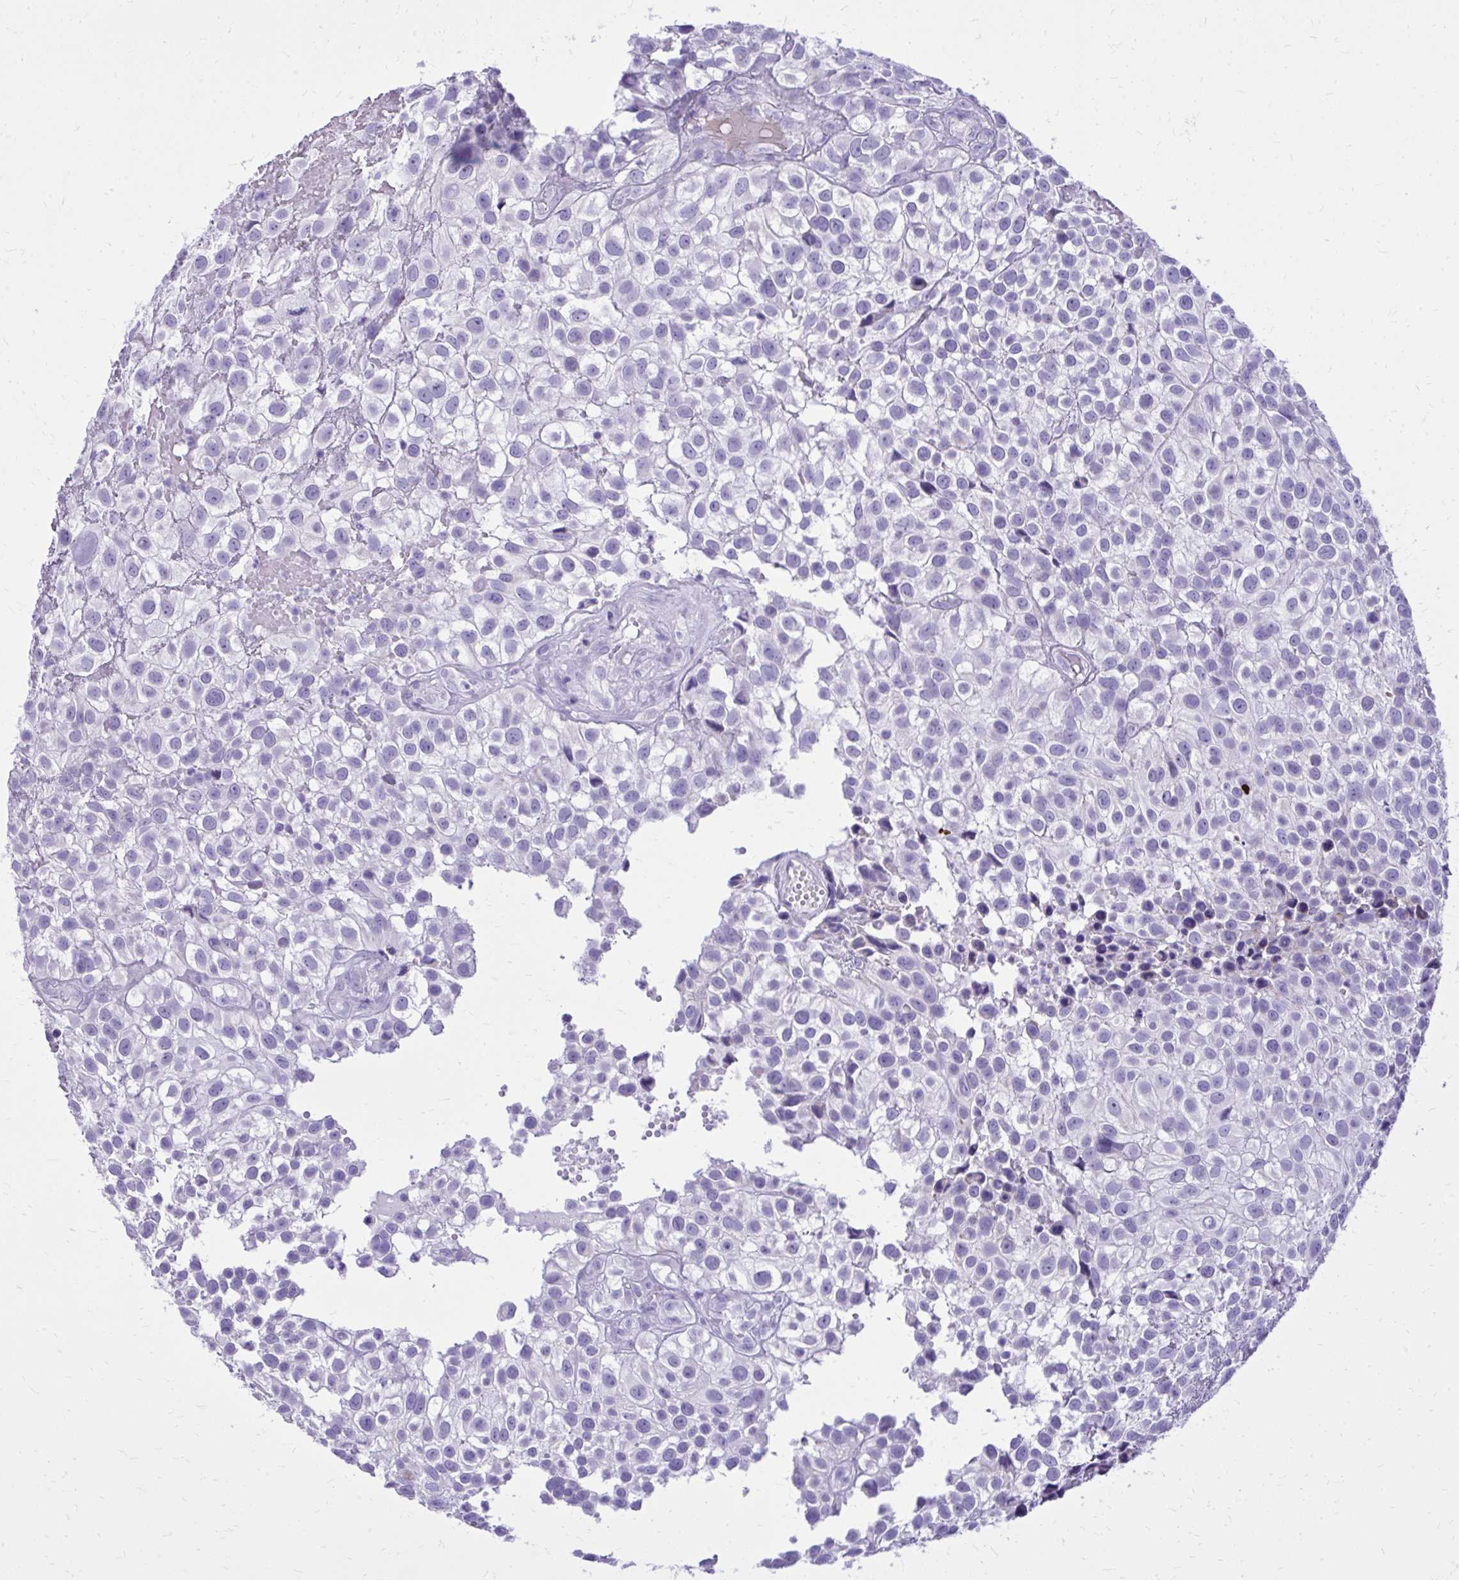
{"staining": {"intensity": "negative", "quantity": "none", "location": "none"}, "tissue": "urothelial cancer", "cell_type": "Tumor cells", "image_type": "cancer", "snomed": [{"axis": "morphology", "description": "Urothelial carcinoma, High grade"}, {"axis": "topography", "description": "Urinary bladder"}], "caption": "Tumor cells show no significant expression in high-grade urothelial carcinoma. Brightfield microscopy of immunohistochemistry (IHC) stained with DAB (3,3'-diaminobenzidine) (brown) and hematoxylin (blue), captured at high magnification.", "gene": "BCL6B", "patient": {"sex": "male", "age": 56}}